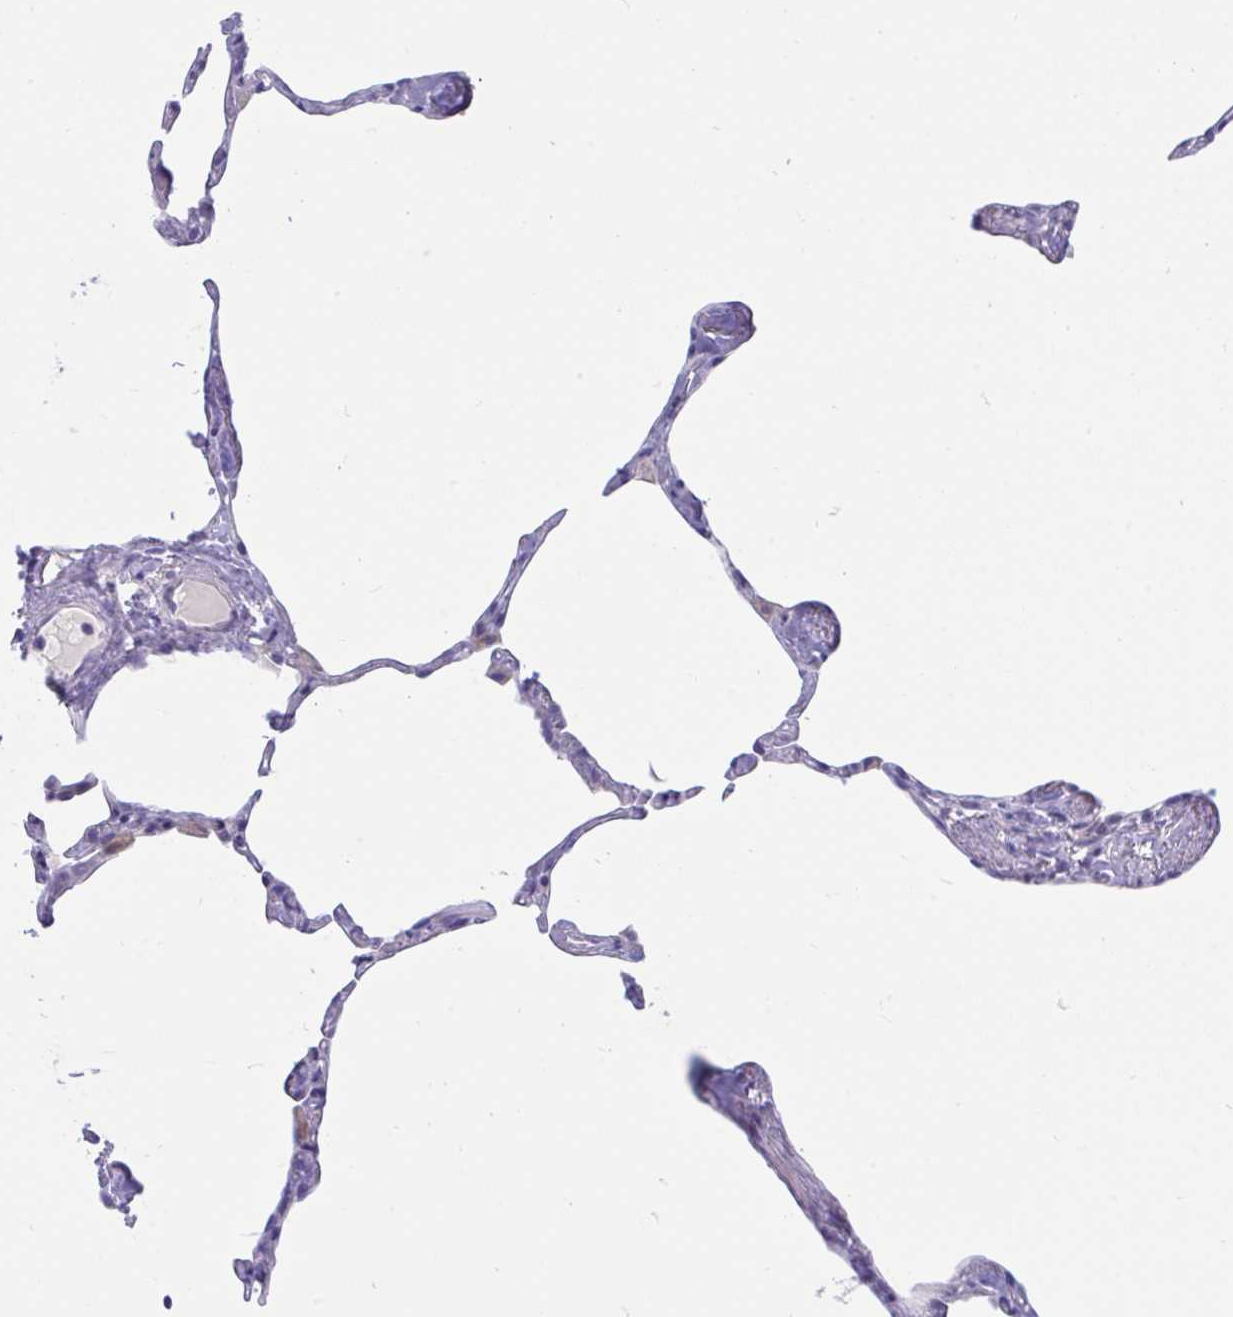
{"staining": {"intensity": "negative", "quantity": "none", "location": "none"}, "tissue": "lung", "cell_type": "Alveolar cells", "image_type": "normal", "snomed": [{"axis": "morphology", "description": "Normal tissue, NOS"}, {"axis": "topography", "description": "Lung"}], "caption": "An immunohistochemistry image of normal lung is shown. There is no staining in alveolar cells of lung.", "gene": "DTX3", "patient": {"sex": "male", "age": 65}}